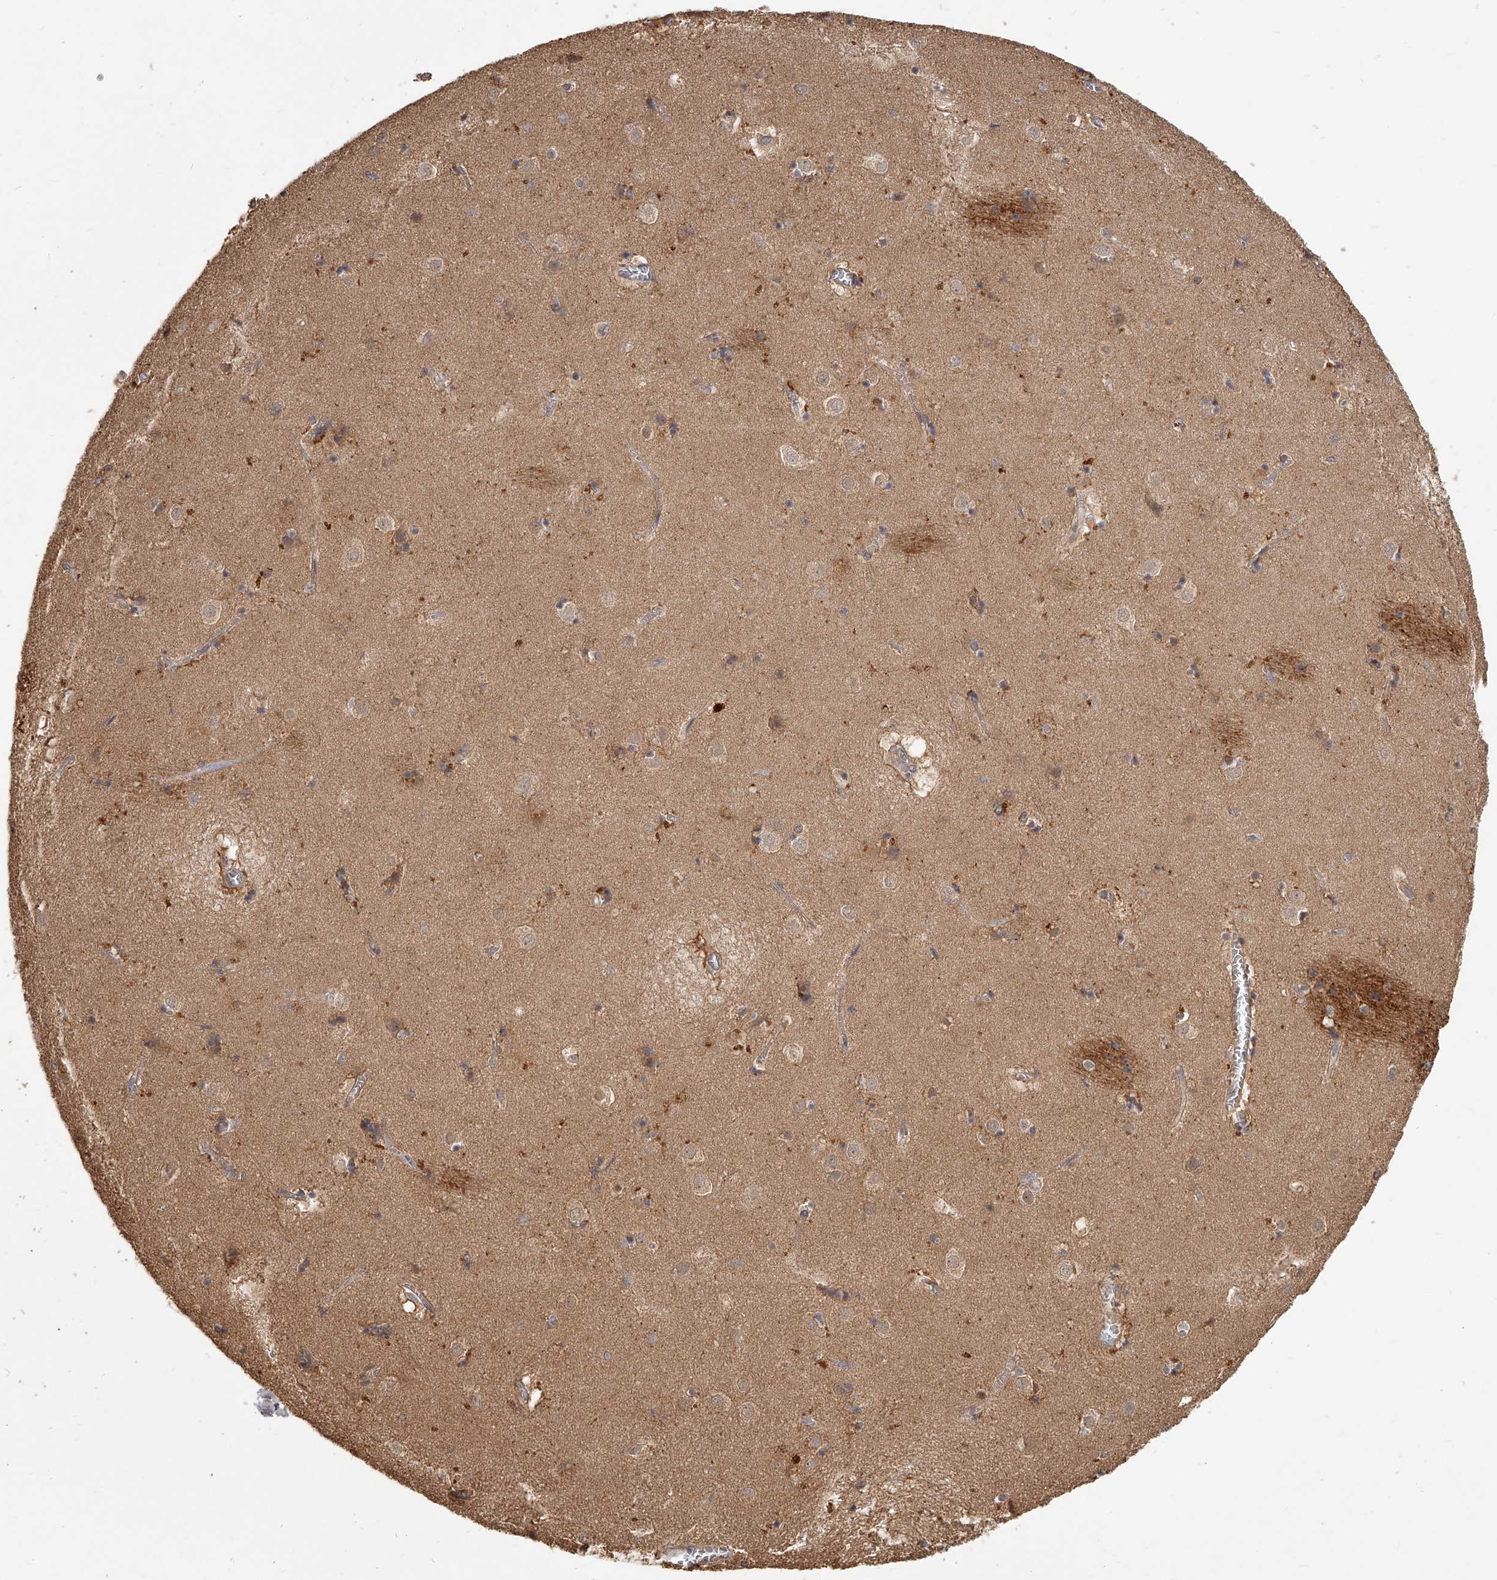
{"staining": {"intensity": "weak", "quantity": "<25%", "location": "cytoplasmic/membranous"}, "tissue": "caudate", "cell_type": "Glial cells", "image_type": "normal", "snomed": [{"axis": "morphology", "description": "Normal tissue, NOS"}, {"axis": "topography", "description": "Lateral ventricle wall"}], "caption": "Caudate stained for a protein using immunohistochemistry shows no expression glial cells.", "gene": "SLC37A1", "patient": {"sex": "male", "age": 70}}